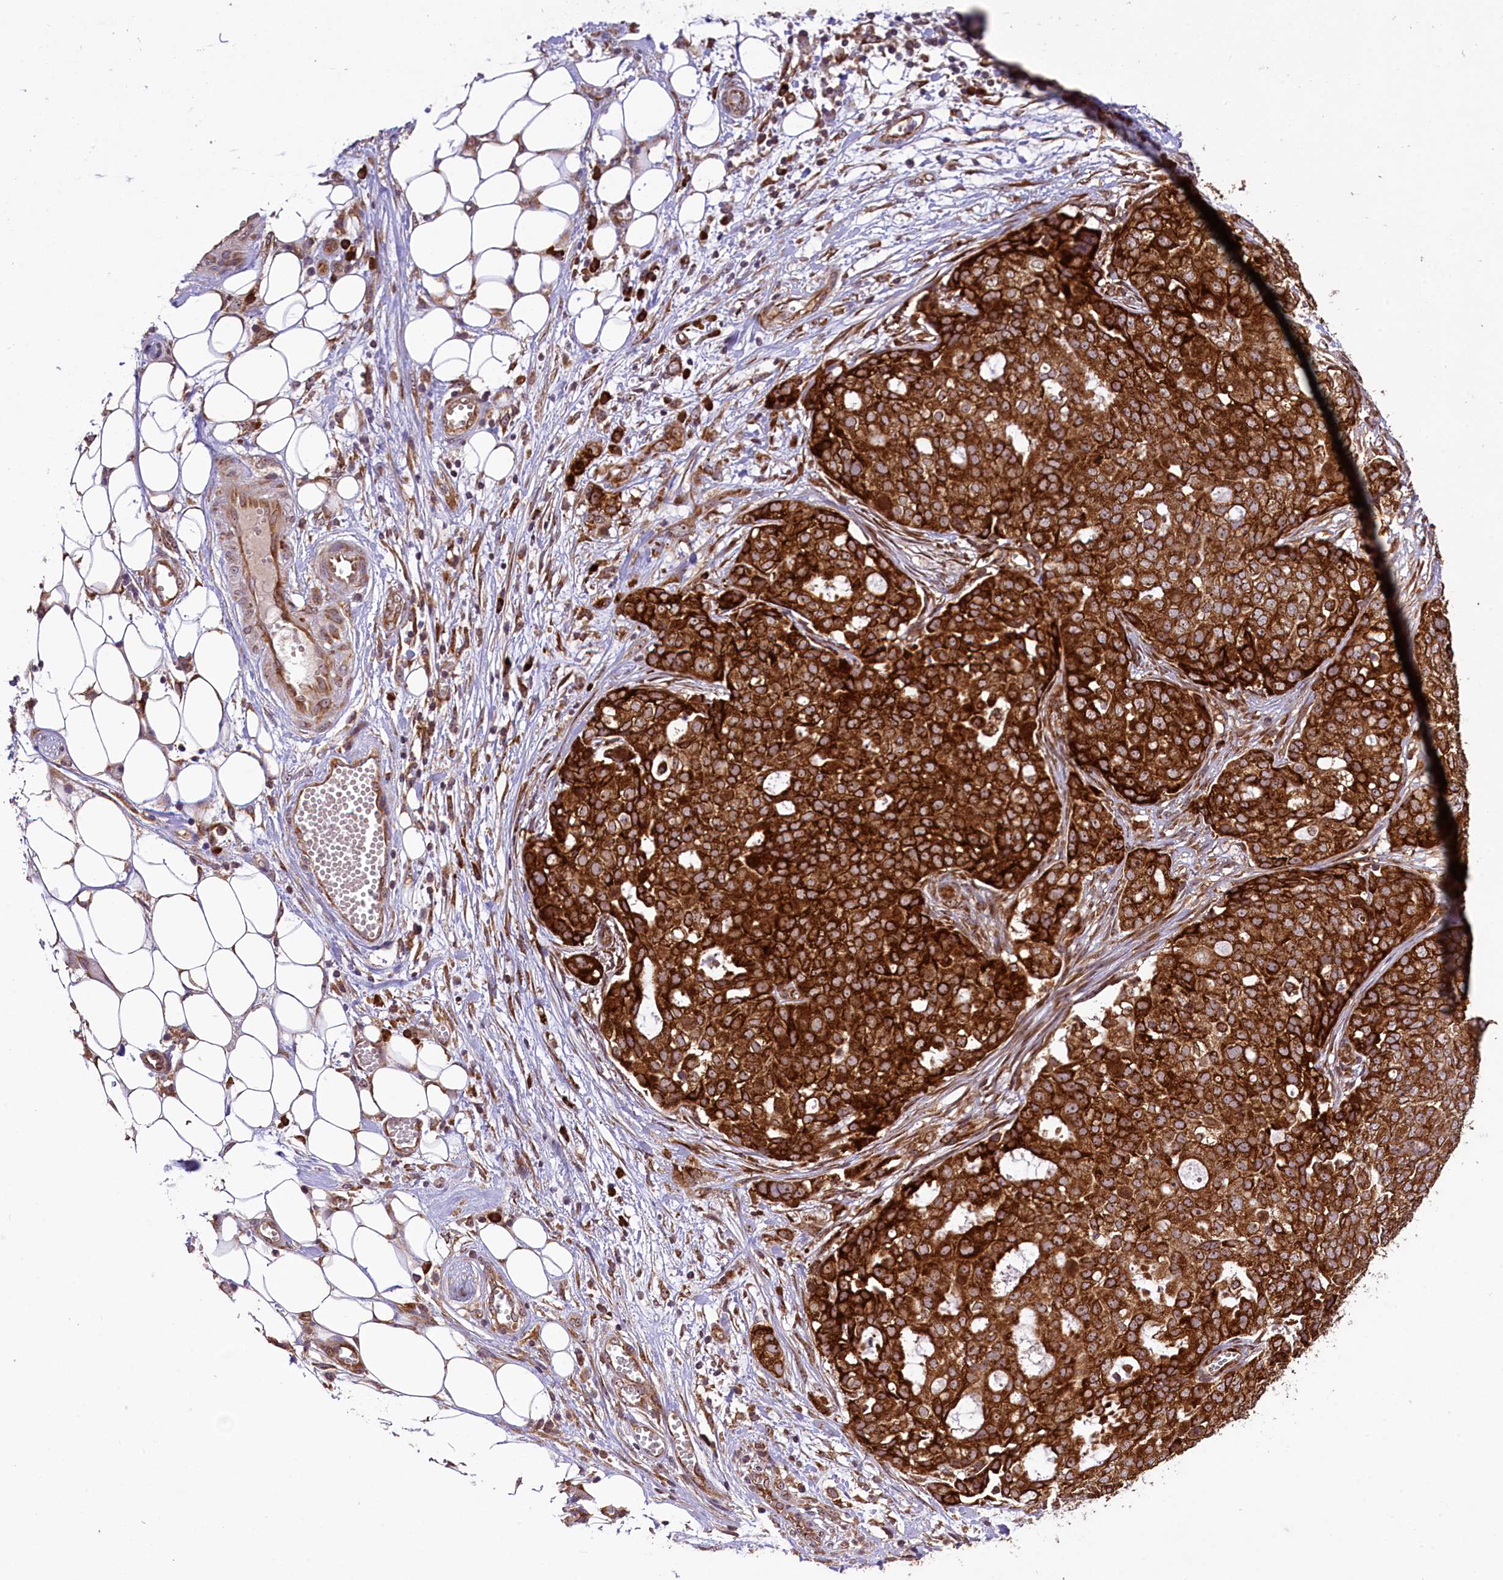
{"staining": {"intensity": "strong", "quantity": ">75%", "location": "cytoplasmic/membranous,nuclear"}, "tissue": "ovarian cancer", "cell_type": "Tumor cells", "image_type": "cancer", "snomed": [{"axis": "morphology", "description": "Cystadenocarcinoma, serous, NOS"}, {"axis": "topography", "description": "Soft tissue"}, {"axis": "topography", "description": "Ovary"}], "caption": "Immunohistochemistry (IHC) histopathology image of serous cystadenocarcinoma (ovarian) stained for a protein (brown), which reveals high levels of strong cytoplasmic/membranous and nuclear staining in about >75% of tumor cells.", "gene": "LARP4", "patient": {"sex": "female", "age": 57}}